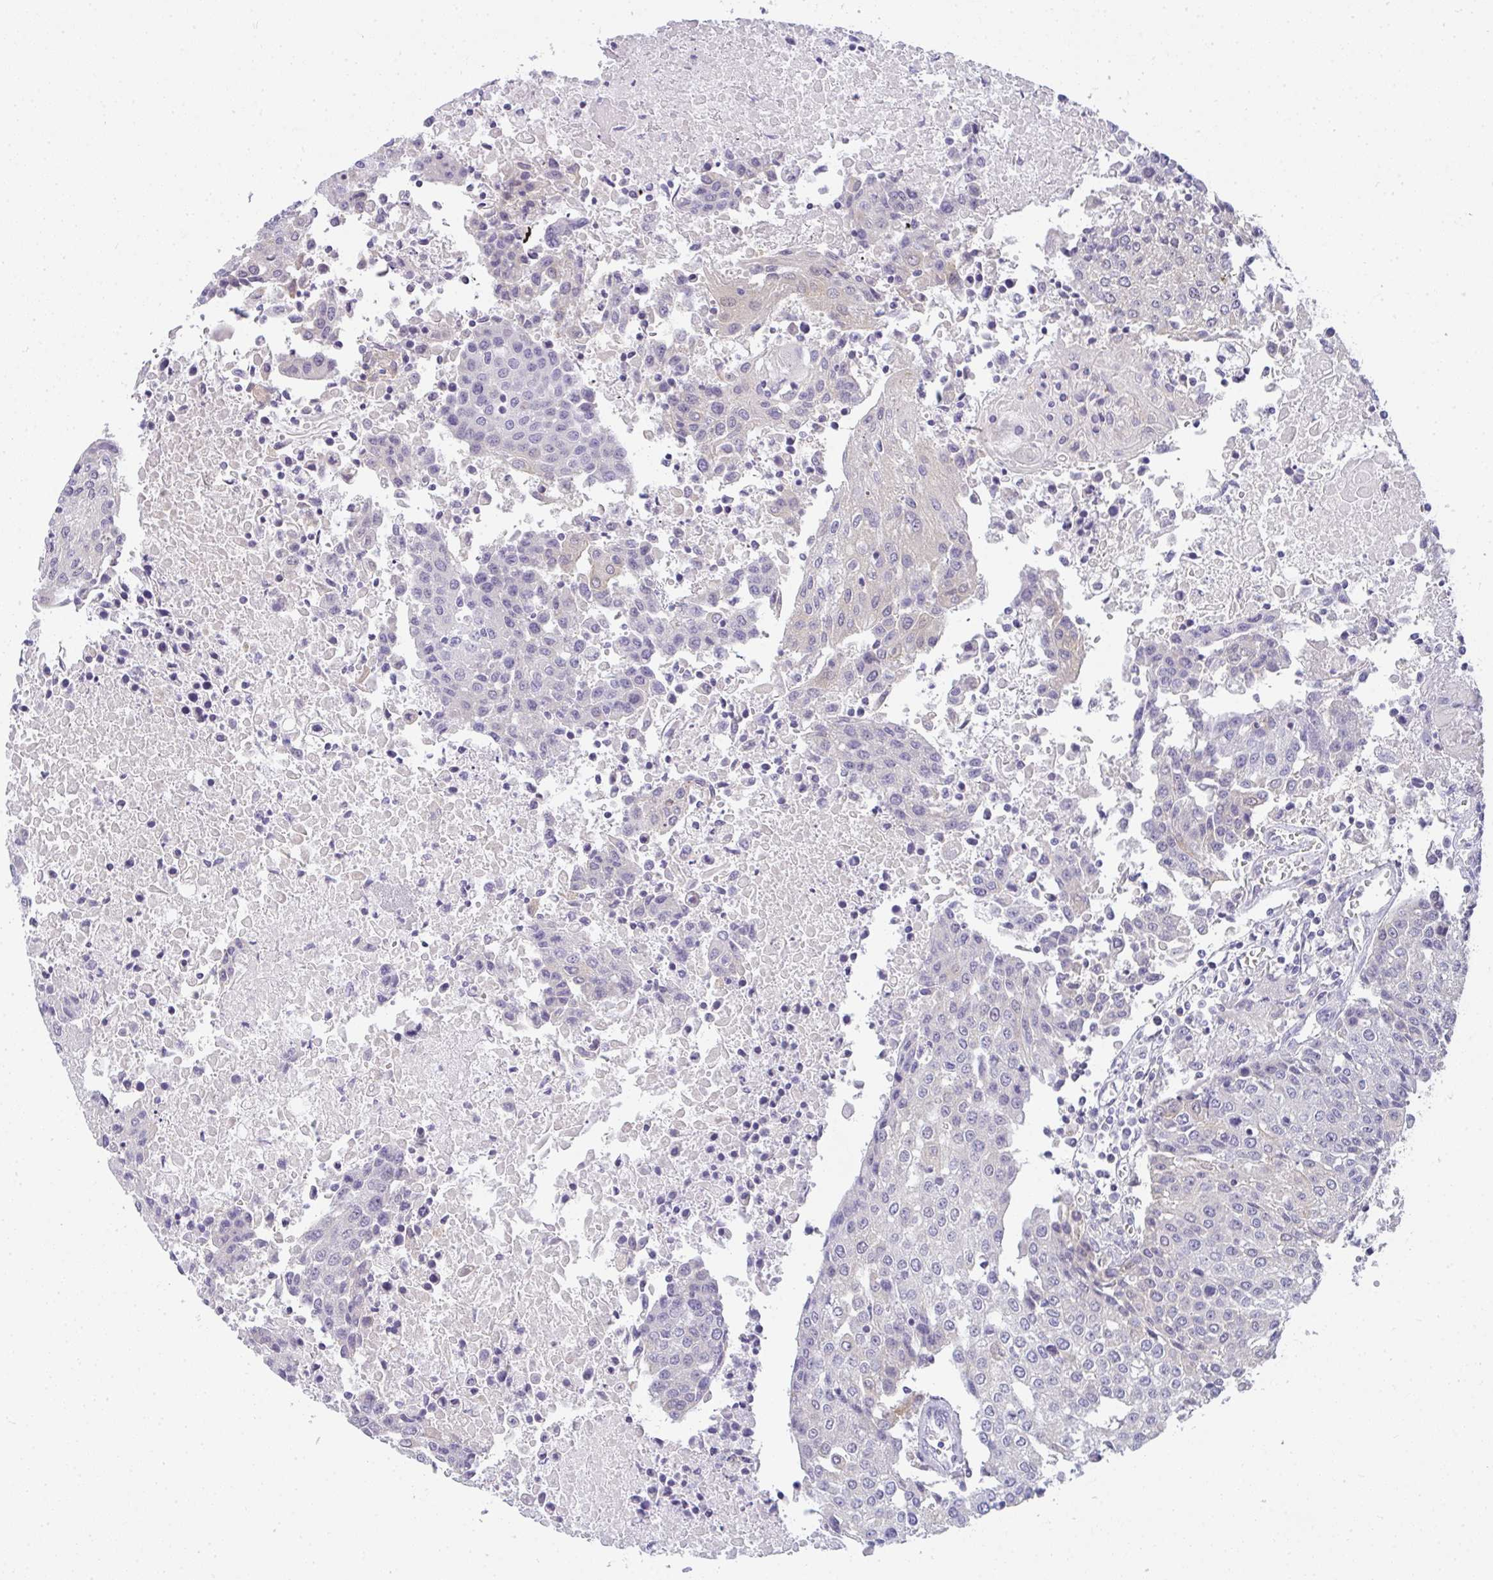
{"staining": {"intensity": "negative", "quantity": "none", "location": "none"}, "tissue": "urothelial cancer", "cell_type": "Tumor cells", "image_type": "cancer", "snomed": [{"axis": "morphology", "description": "Urothelial carcinoma, High grade"}, {"axis": "topography", "description": "Urinary bladder"}], "caption": "High power microscopy micrograph of an immunohistochemistry histopathology image of high-grade urothelial carcinoma, revealing no significant expression in tumor cells.", "gene": "GSDMB", "patient": {"sex": "female", "age": 85}}